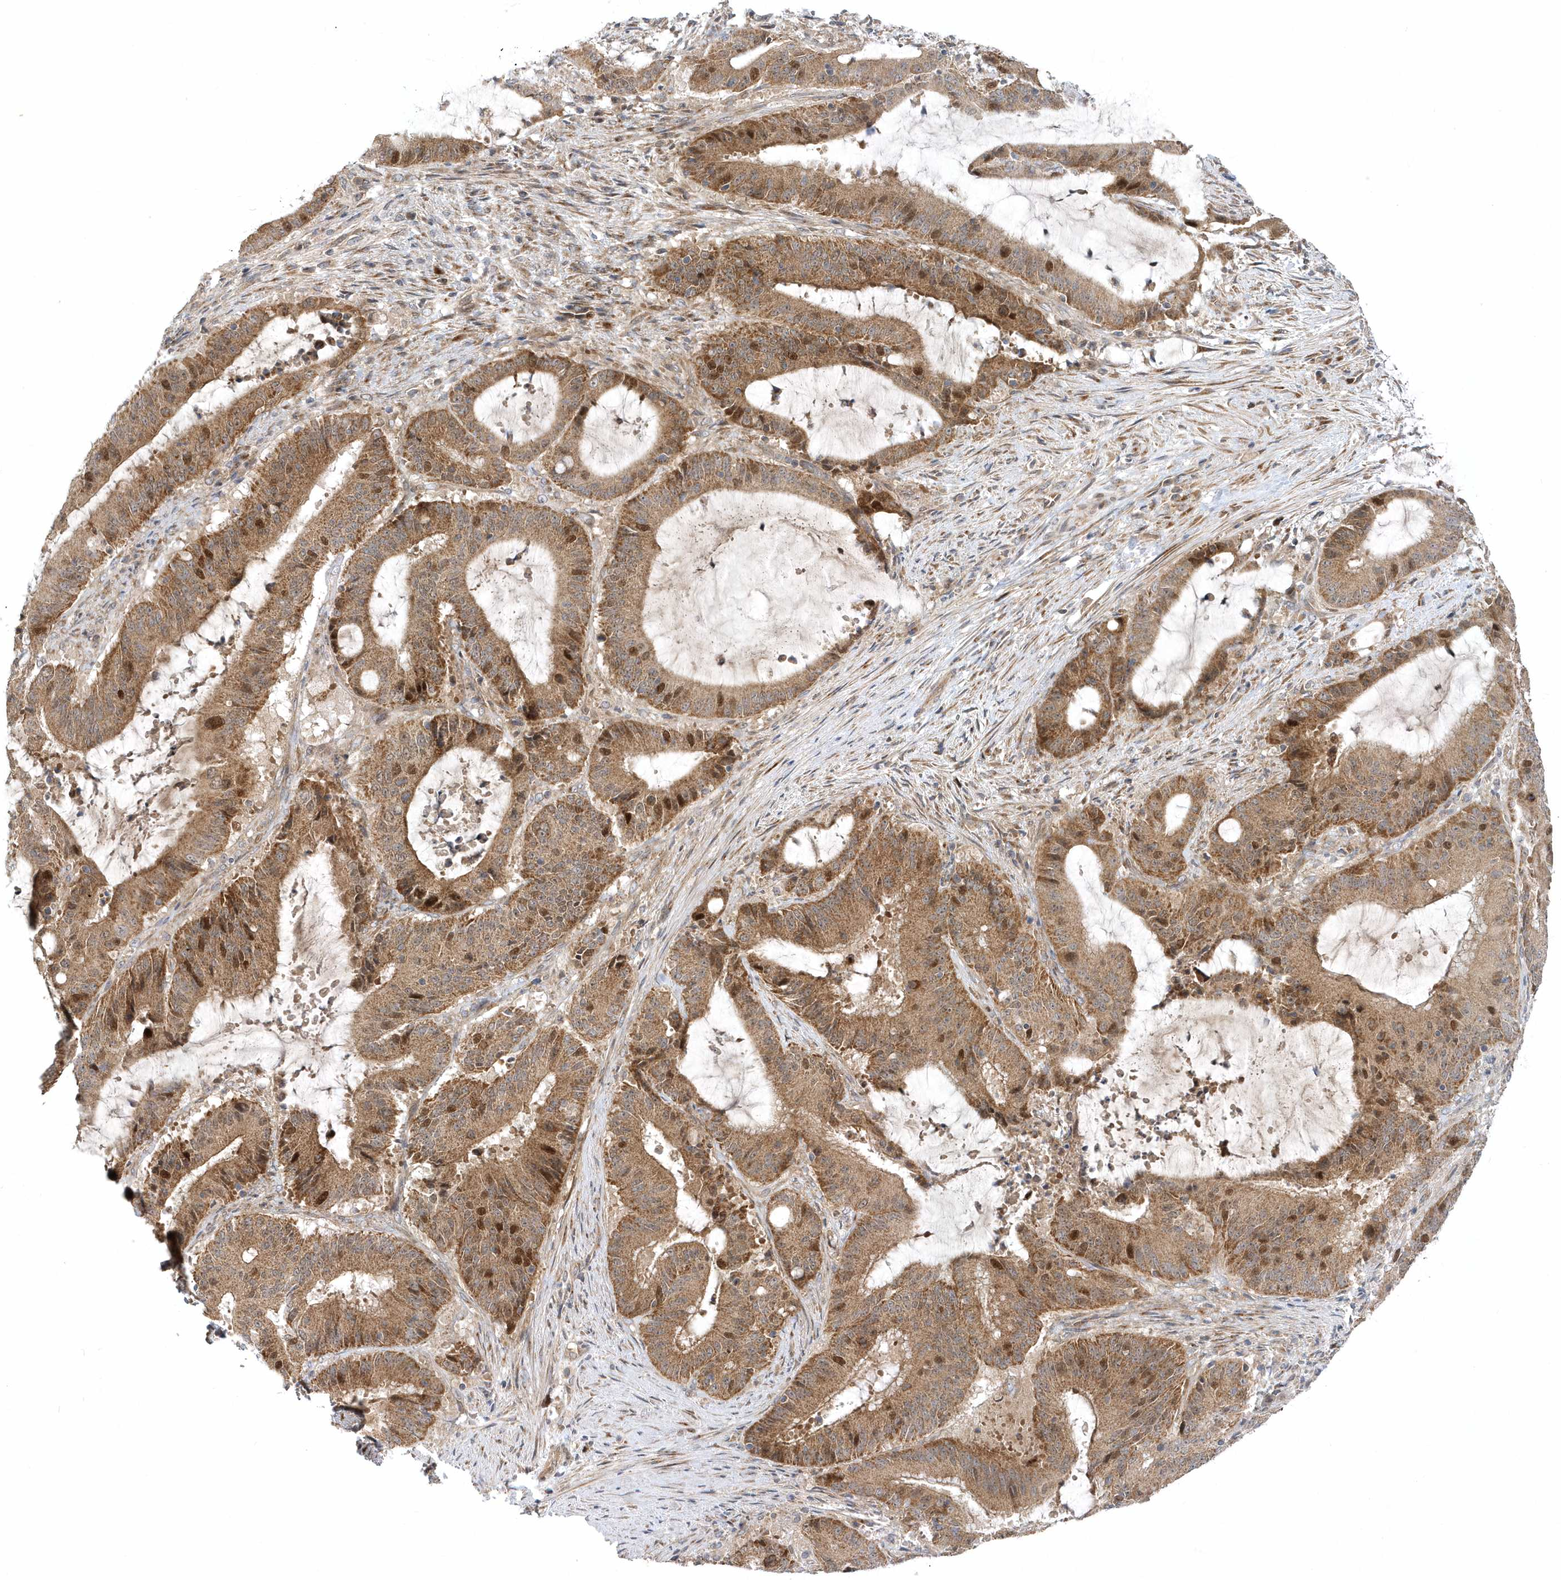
{"staining": {"intensity": "moderate", "quantity": ">75%", "location": "cytoplasmic/membranous,nuclear"}, "tissue": "liver cancer", "cell_type": "Tumor cells", "image_type": "cancer", "snomed": [{"axis": "morphology", "description": "Normal tissue, NOS"}, {"axis": "morphology", "description": "Cholangiocarcinoma"}, {"axis": "topography", "description": "Liver"}, {"axis": "topography", "description": "Peripheral nerve tissue"}], "caption": "Protein analysis of liver cancer (cholangiocarcinoma) tissue displays moderate cytoplasmic/membranous and nuclear positivity in approximately >75% of tumor cells.", "gene": "MXI1", "patient": {"sex": "female", "age": 73}}